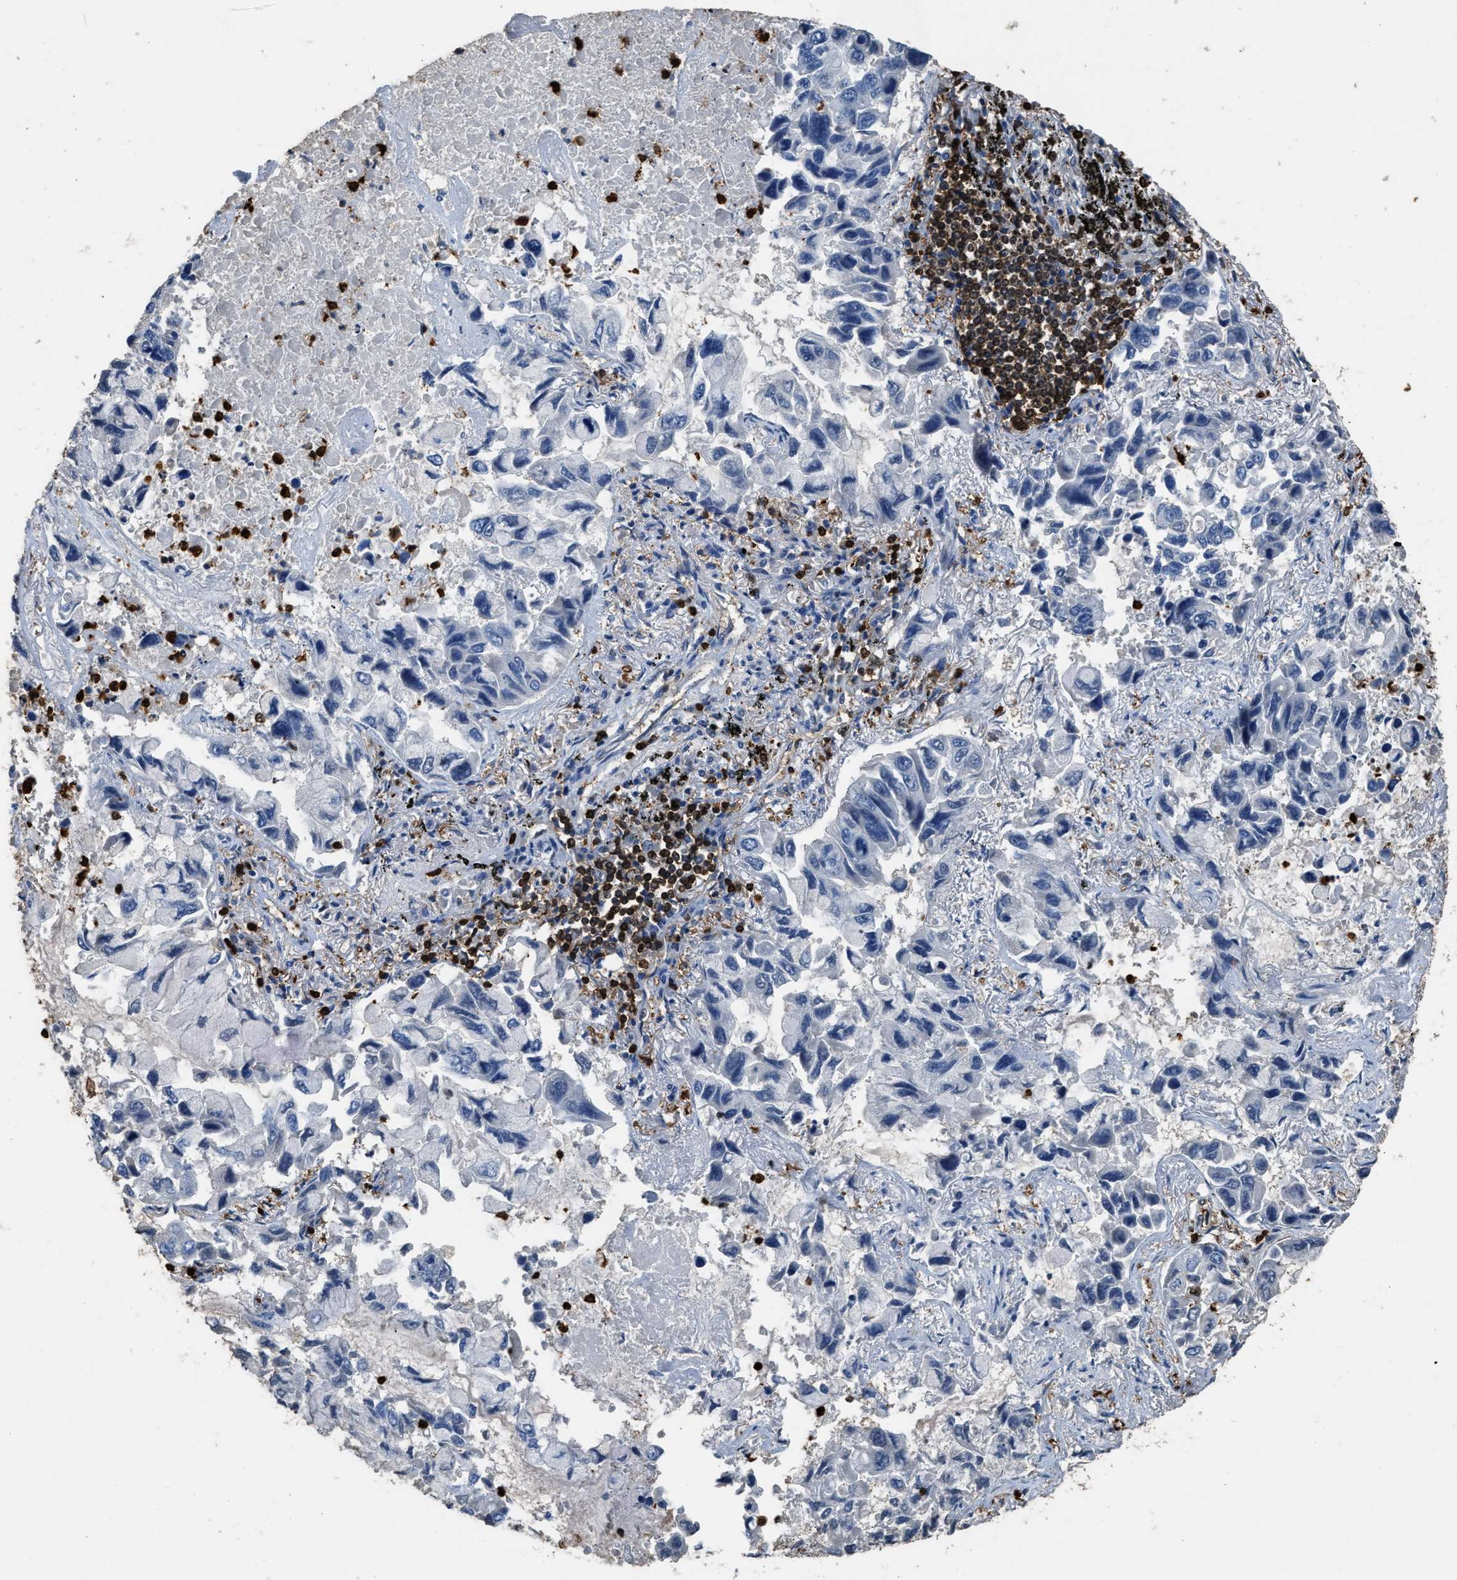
{"staining": {"intensity": "negative", "quantity": "none", "location": "none"}, "tissue": "lung cancer", "cell_type": "Tumor cells", "image_type": "cancer", "snomed": [{"axis": "morphology", "description": "Adenocarcinoma, NOS"}, {"axis": "topography", "description": "Lung"}], "caption": "Immunohistochemistry micrograph of neoplastic tissue: human lung cancer stained with DAB (3,3'-diaminobenzidine) reveals no significant protein positivity in tumor cells. (DAB immunohistochemistry visualized using brightfield microscopy, high magnification).", "gene": "ARHGDIB", "patient": {"sex": "male", "age": 64}}